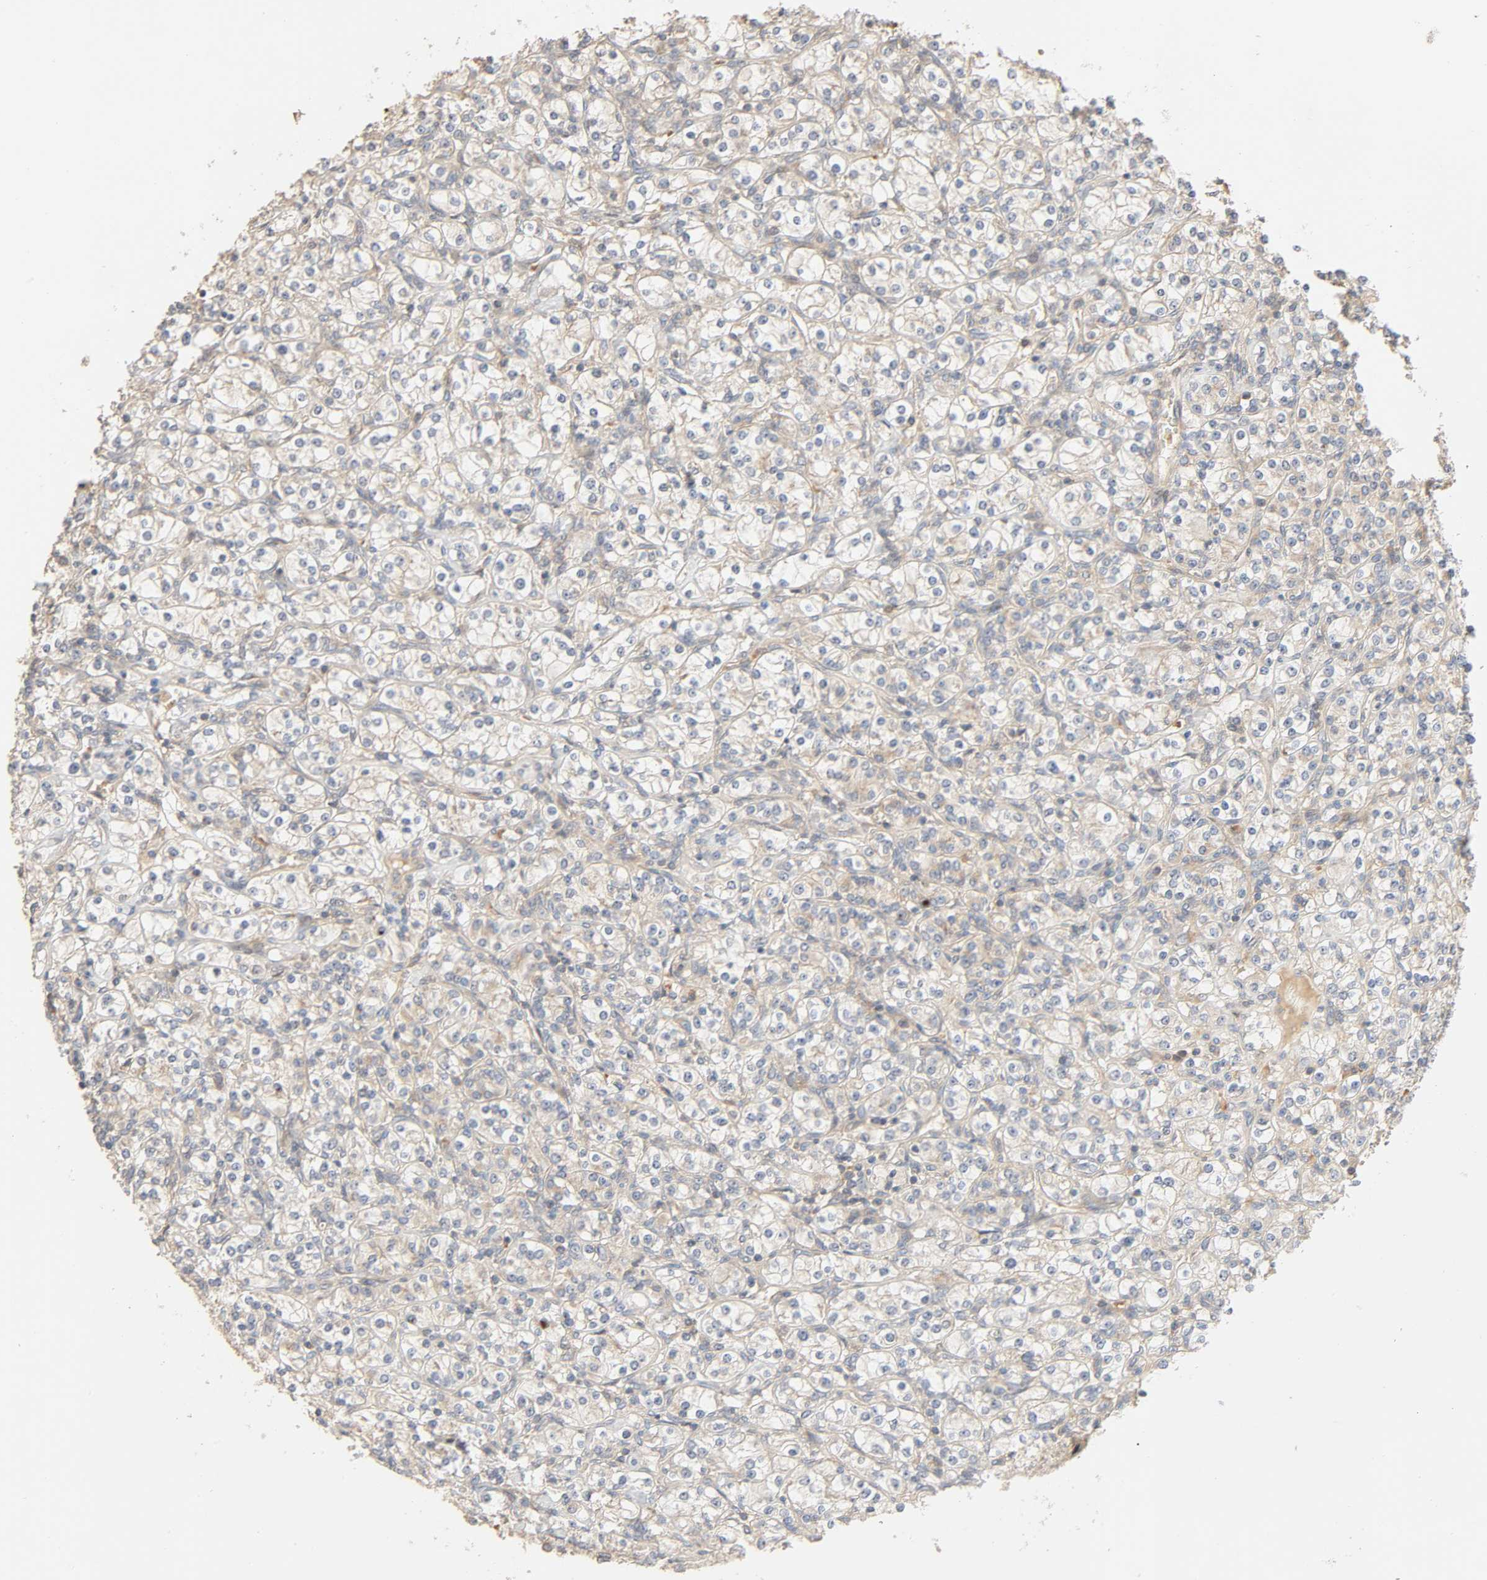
{"staining": {"intensity": "negative", "quantity": "none", "location": "none"}, "tissue": "renal cancer", "cell_type": "Tumor cells", "image_type": "cancer", "snomed": [{"axis": "morphology", "description": "Adenocarcinoma, NOS"}, {"axis": "topography", "description": "Kidney"}], "caption": "An IHC micrograph of renal adenocarcinoma is shown. There is no staining in tumor cells of renal adenocarcinoma.", "gene": "SGSM1", "patient": {"sex": "male", "age": 77}}